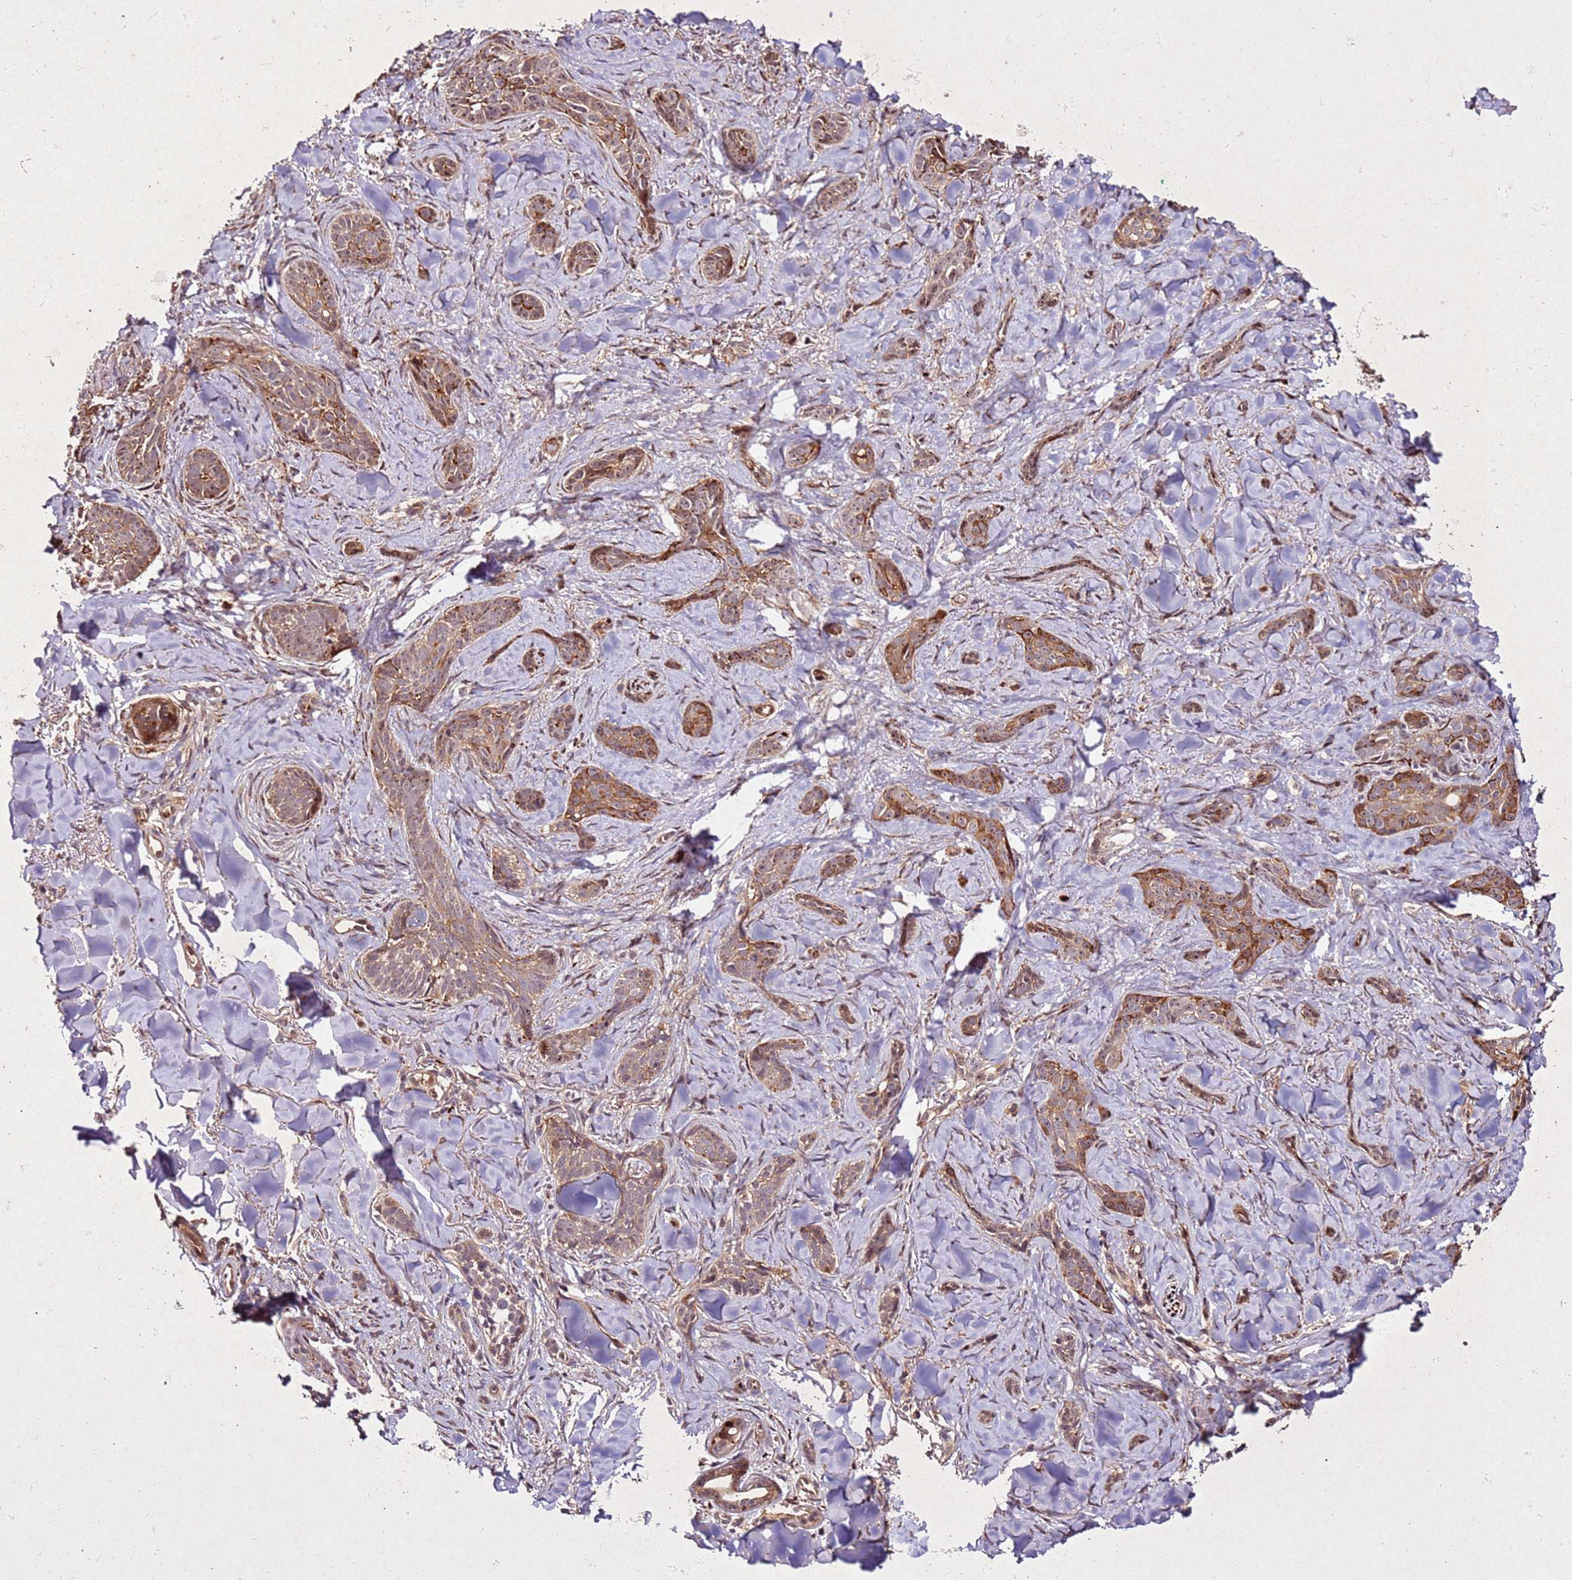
{"staining": {"intensity": "moderate", "quantity": ">75%", "location": "cytoplasmic/membranous"}, "tissue": "skin cancer", "cell_type": "Tumor cells", "image_type": "cancer", "snomed": [{"axis": "morphology", "description": "Basal cell carcinoma"}, {"axis": "topography", "description": "Skin"}], "caption": "Brown immunohistochemical staining in skin cancer shows moderate cytoplasmic/membranous expression in approximately >75% of tumor cells.", "gene": "PTMA", "patient": {"sex": "female", "age": 55}}